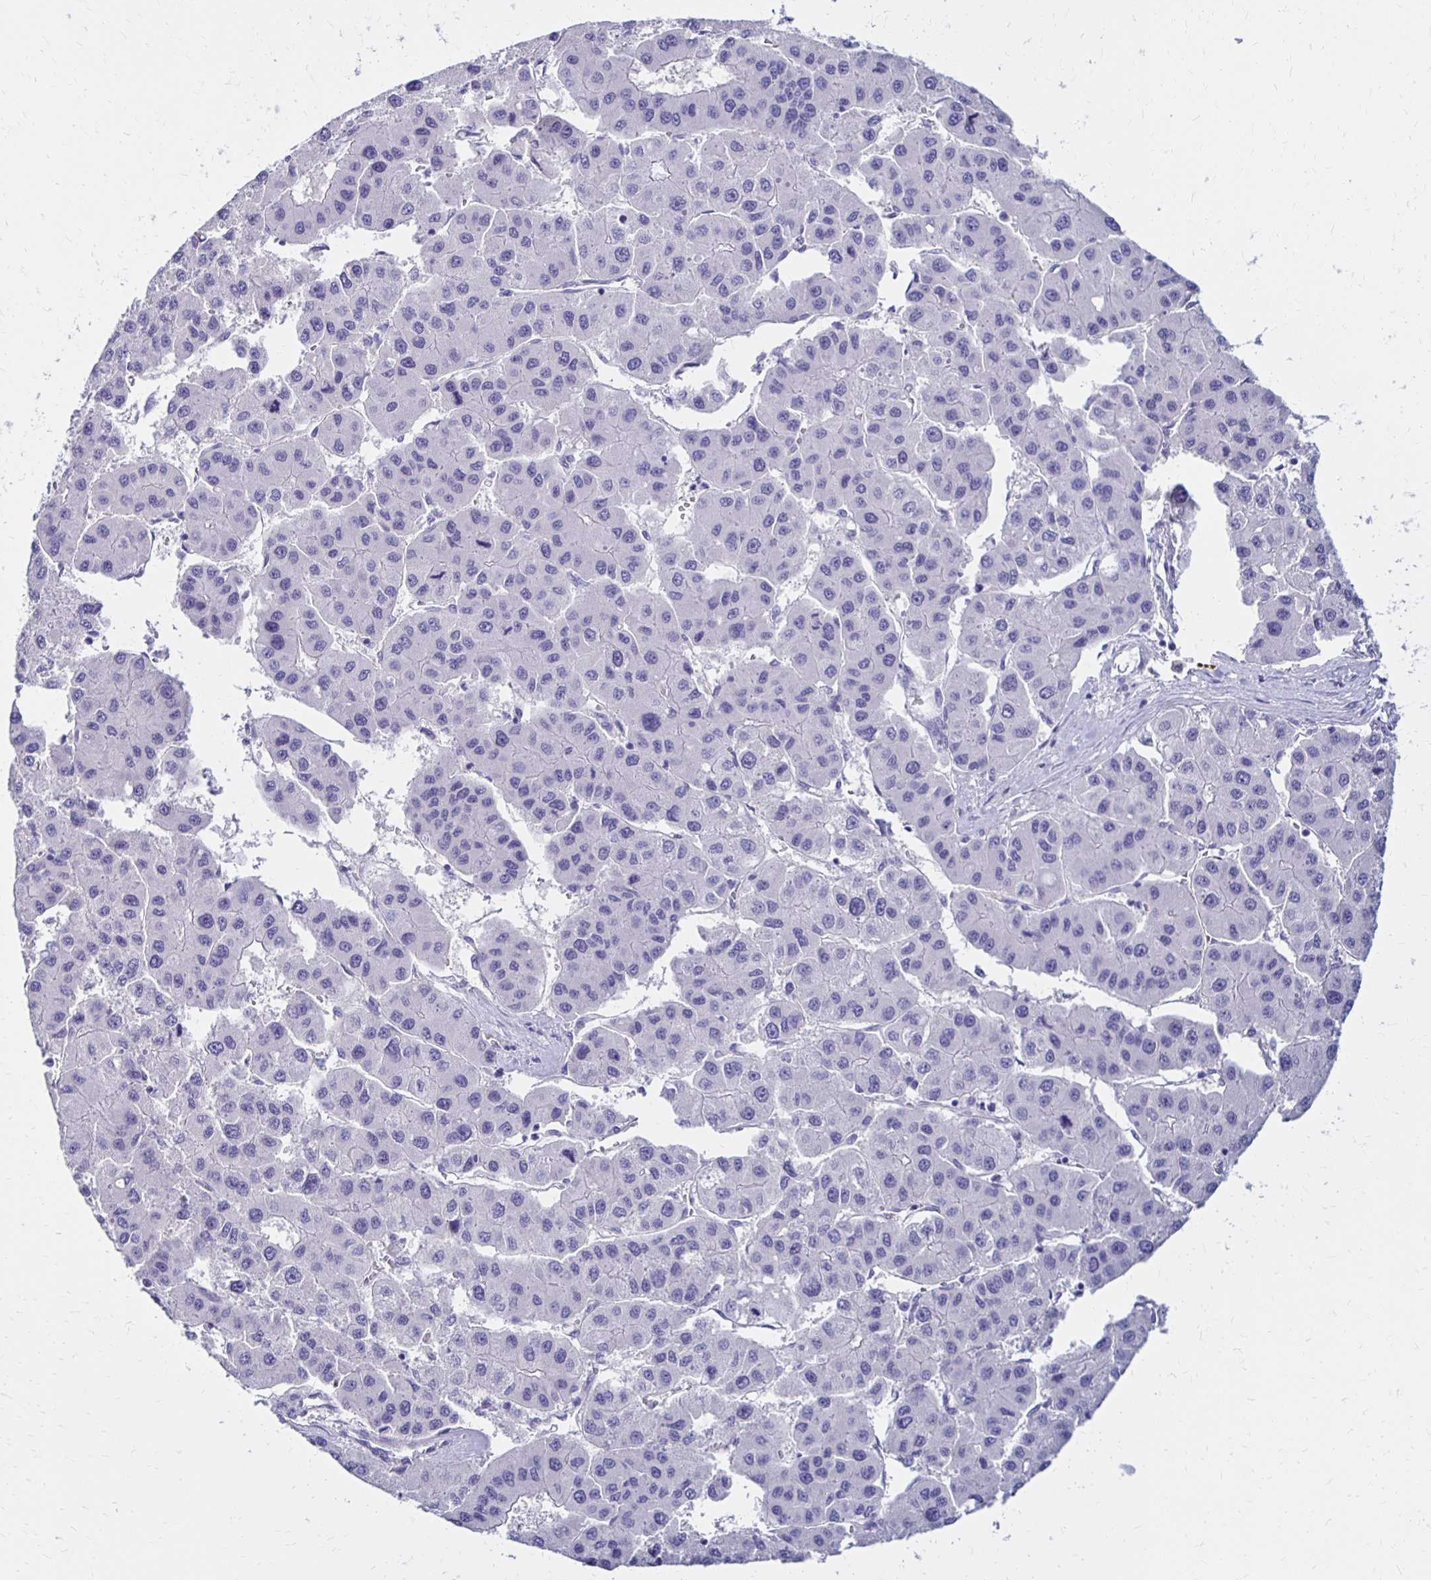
{"staining": {"intensity": "negative", "quantity": "none", "location": "none"}, "tissue": "liver cancer", "cell_type": "Tumor cells", "image_type": "cancer", "snomed": [{"axis": "morphology", "description": "Carcinoma, Hepatocellular, NOS"}, {"axis": "topography", "description": "Liver"}], "caption": "Liver cancer (hepatocellular carcinoma) was stained to show a protein in brown. There is no significant positivity in tumor cells.", "gene": "FNTB", "patient": {"sex": "male", "age": 73}}